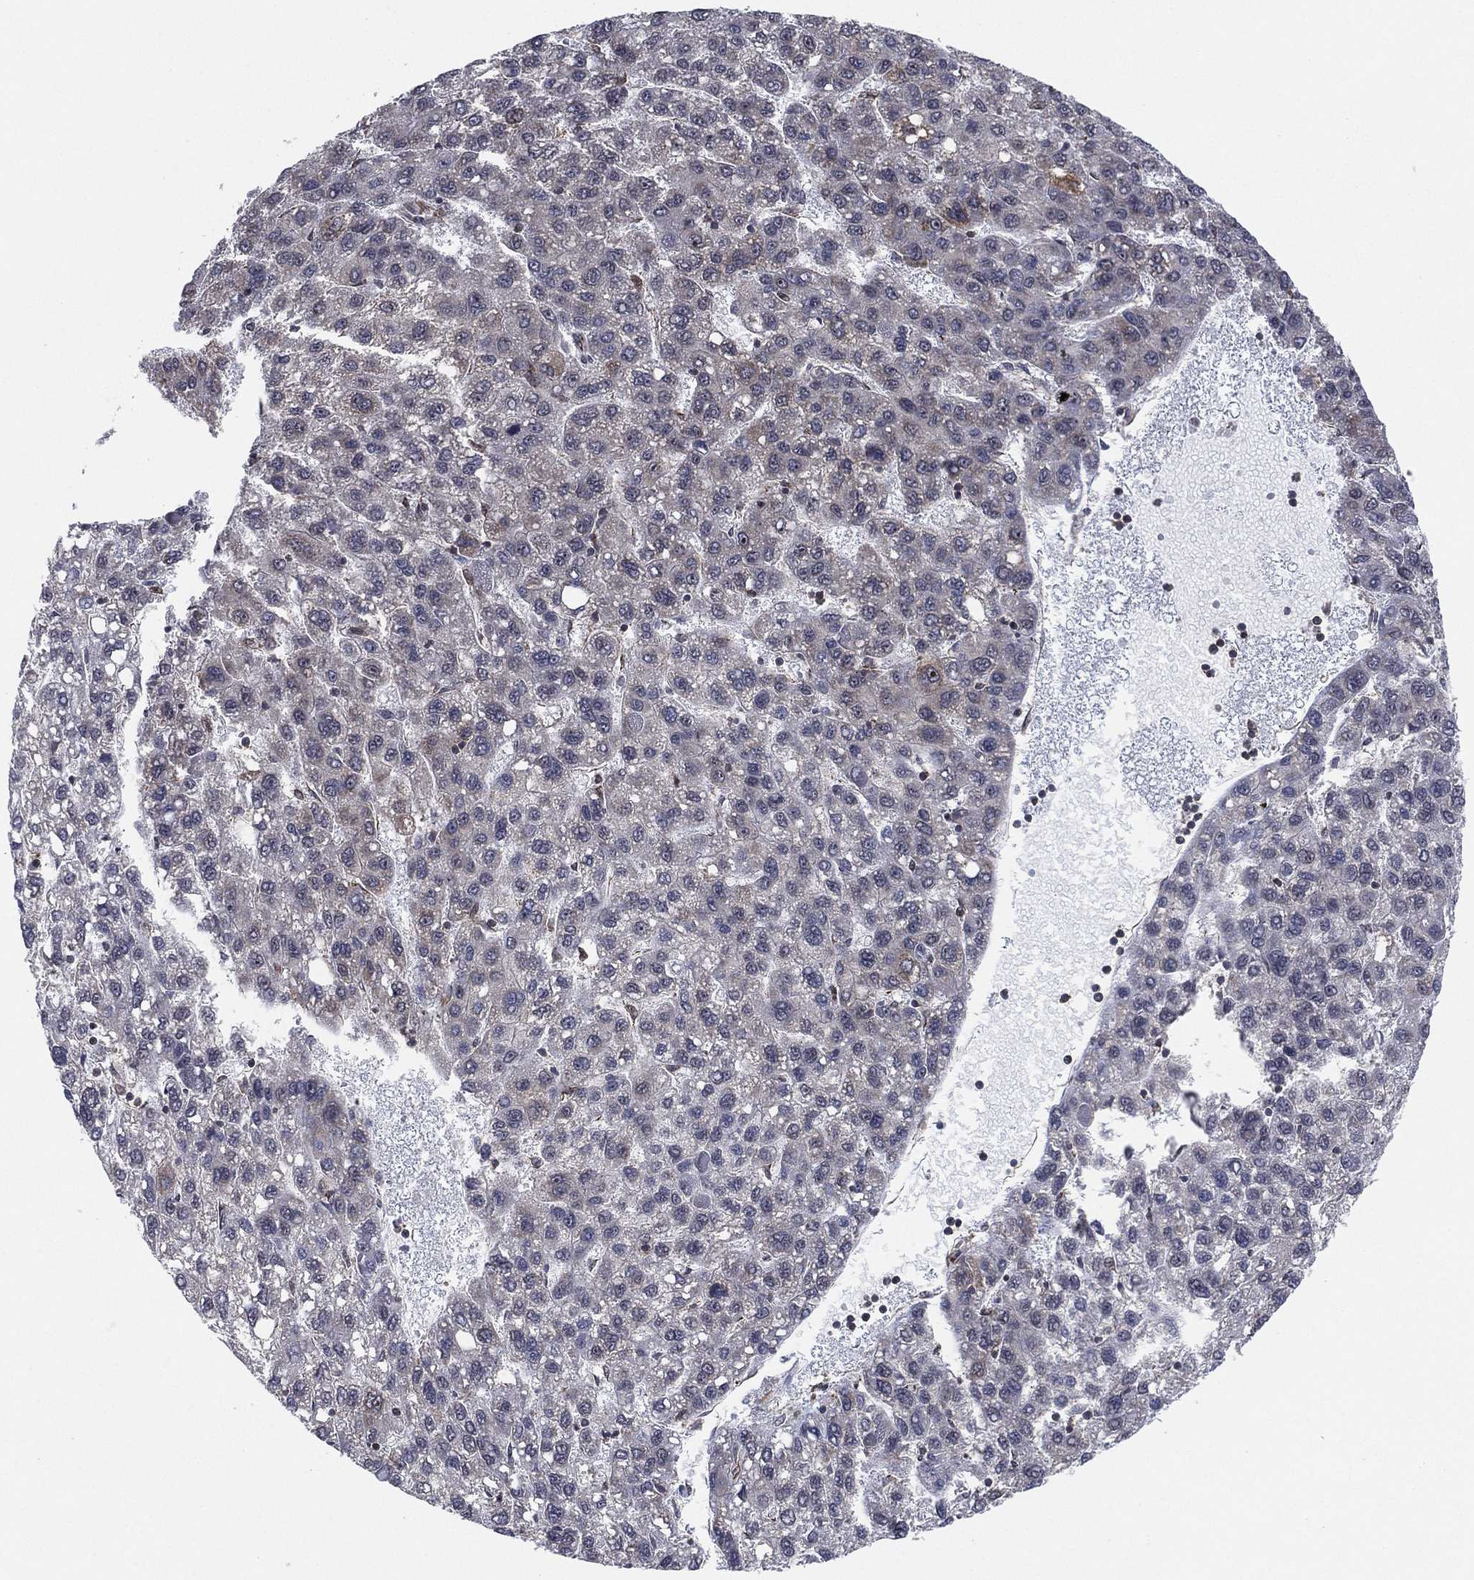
{"staining": {"intensity": "negative", "quantity": "none", "location": "none"}, "tissue": "liver cancer", "cell_type": "Tumor cells", "image_type": "cancer", "snomed": [{"axis": "morphology", "description": "Carcinoma, Hepatocellular, NOS"}, {"axis": "topography", "description": "Liver"}], "caption": "DAB (3,3'-diaminobenzidine) immunohistochemical staining of human liver cancer (hepatocellular carcinoma) exhibits no significant staining in tumor cells.", "gene": "TMCO1", "patient": {"sex": "female", "age": 82}}